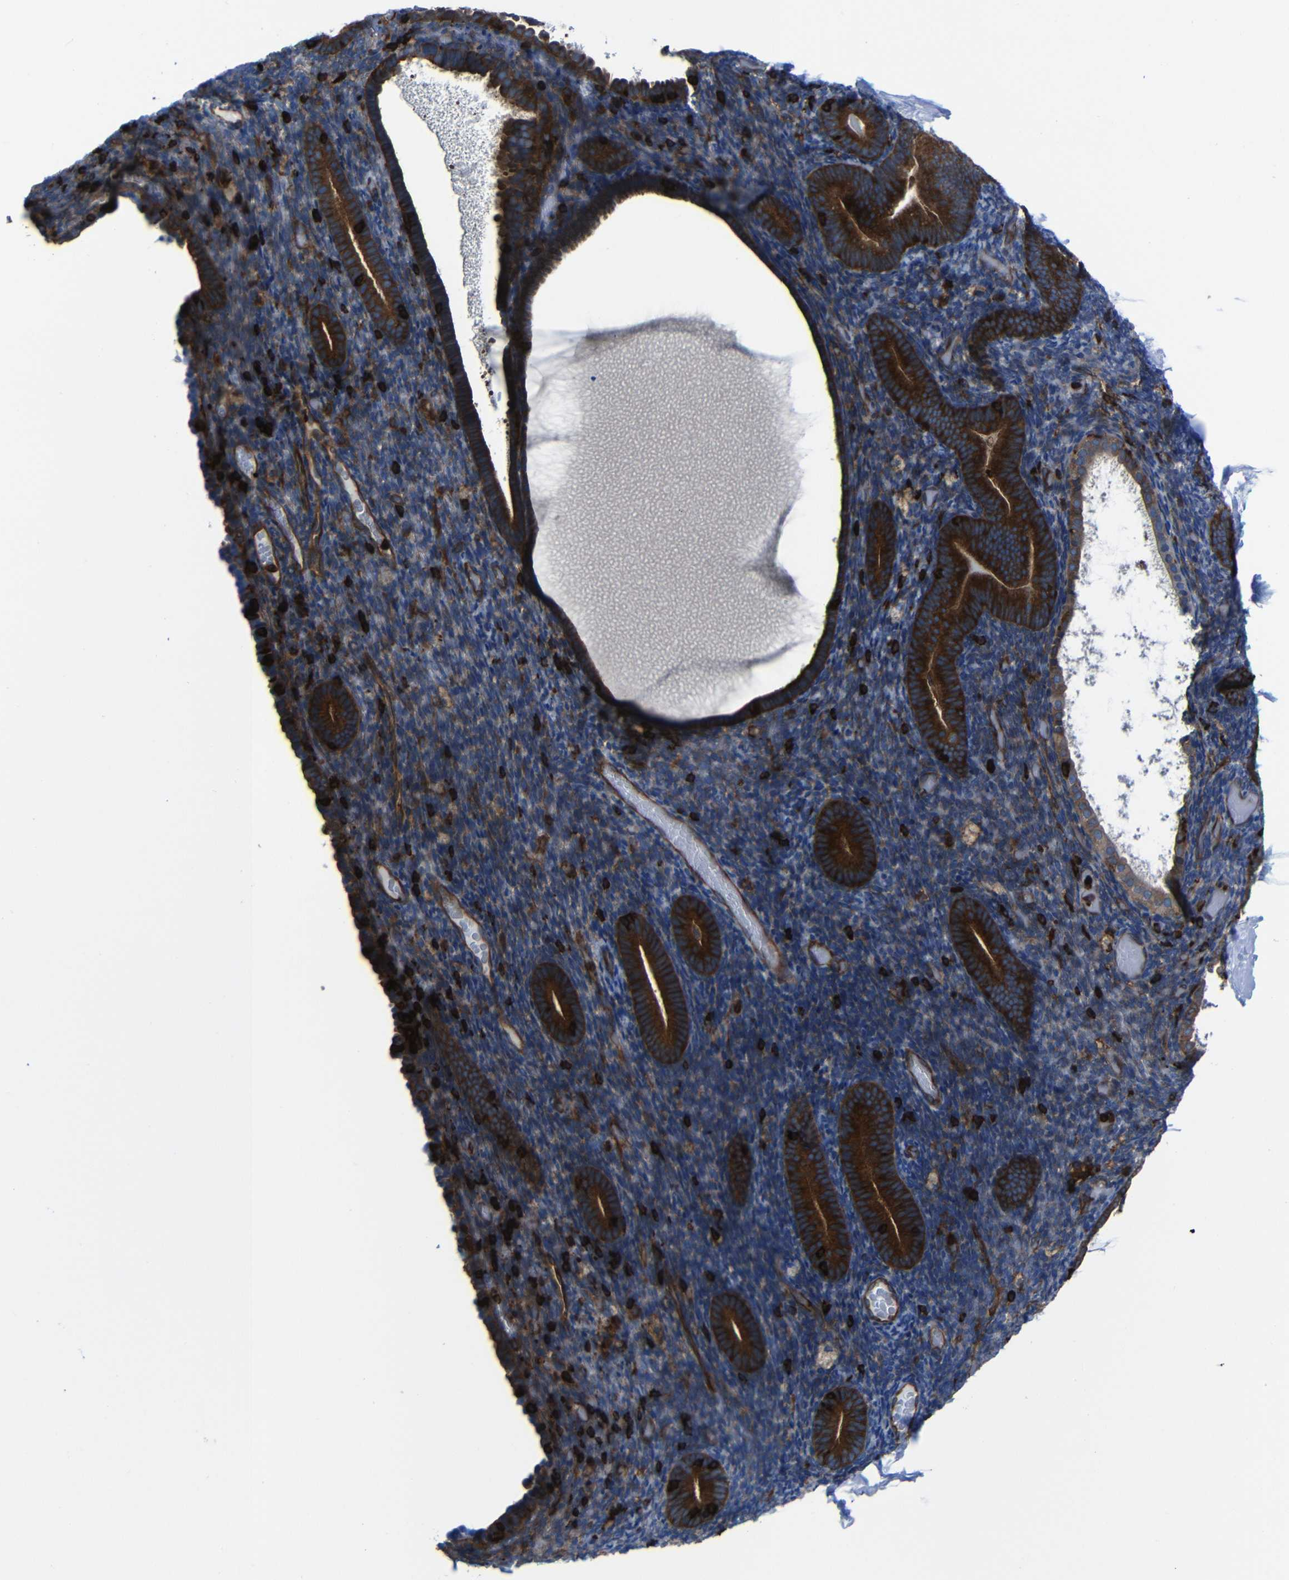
{"staining": {"intensity": "weak", "quantity": "25%-75%", "location": "cytoplasmic/membranous"}, "tissue": "endometrium", "cell_type": "Cells in endometrial stroma", "image_type": "normal", "snomed": [{"axis": "morphology", "description": "Normal tissue, NOS"}, {"axis": "topography", "description": "Endometrium"}], "caption": "DAB (3,3'-diaminobenzidine) immunohistochemical staining of unremarkable human endometrium exhibits weak cytoplasmic/membranous protein expression in about 25%-75% of cells in endometrial stroma. Using DAB (3,3'-diaminobenzidine) (brown) and hematoxylin (blue) stains, captured at high magnification using brightfield microscopy.", "gene": "ARHGEF1", "patient": {"sex": "female", "age": 51}}